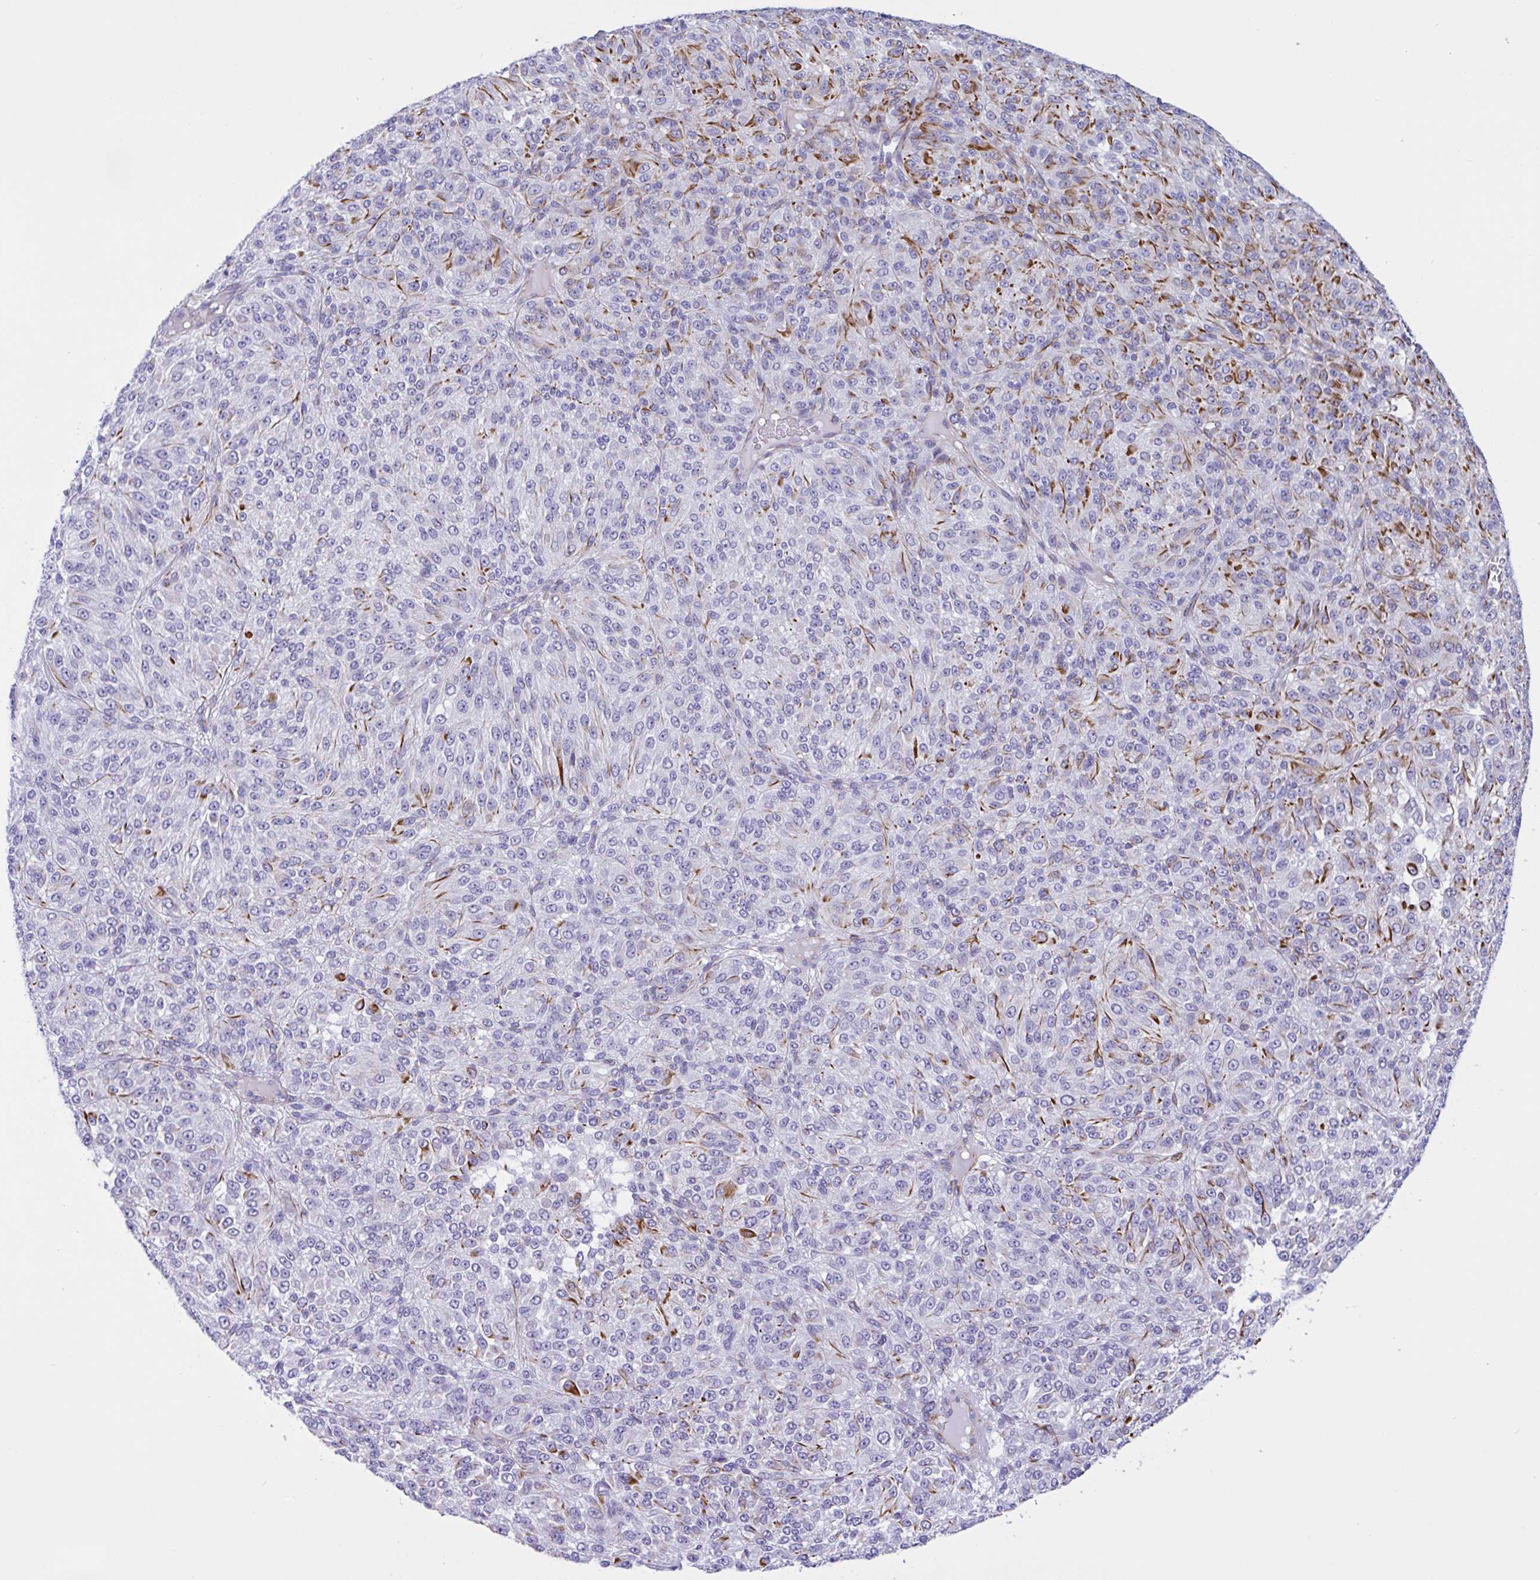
{"staining": {"intensity": "strong", "quantity": "<25%", "location": "cytoplasmic/membranous"}, "tissue": "melanoma", "cell_type": "Tumor cells", "image_type": "cancer", "snomed": [{"axis": "morphology", "description": "Malignant melanoma, Metastatic site"}, {"axis": "topography", "description": "Brain"}], "caption": "This image displays malignant melanoma (metastatic site) stained with immunohistochemistry (IHC) to label a protein in brown. The cytoplasmic/membranous of tumor cells show strong positivity for the protein. Nuclei are counter-stained blue.", "gene": "SMAD5", "patient": {"sex": "female", "age": 56}}